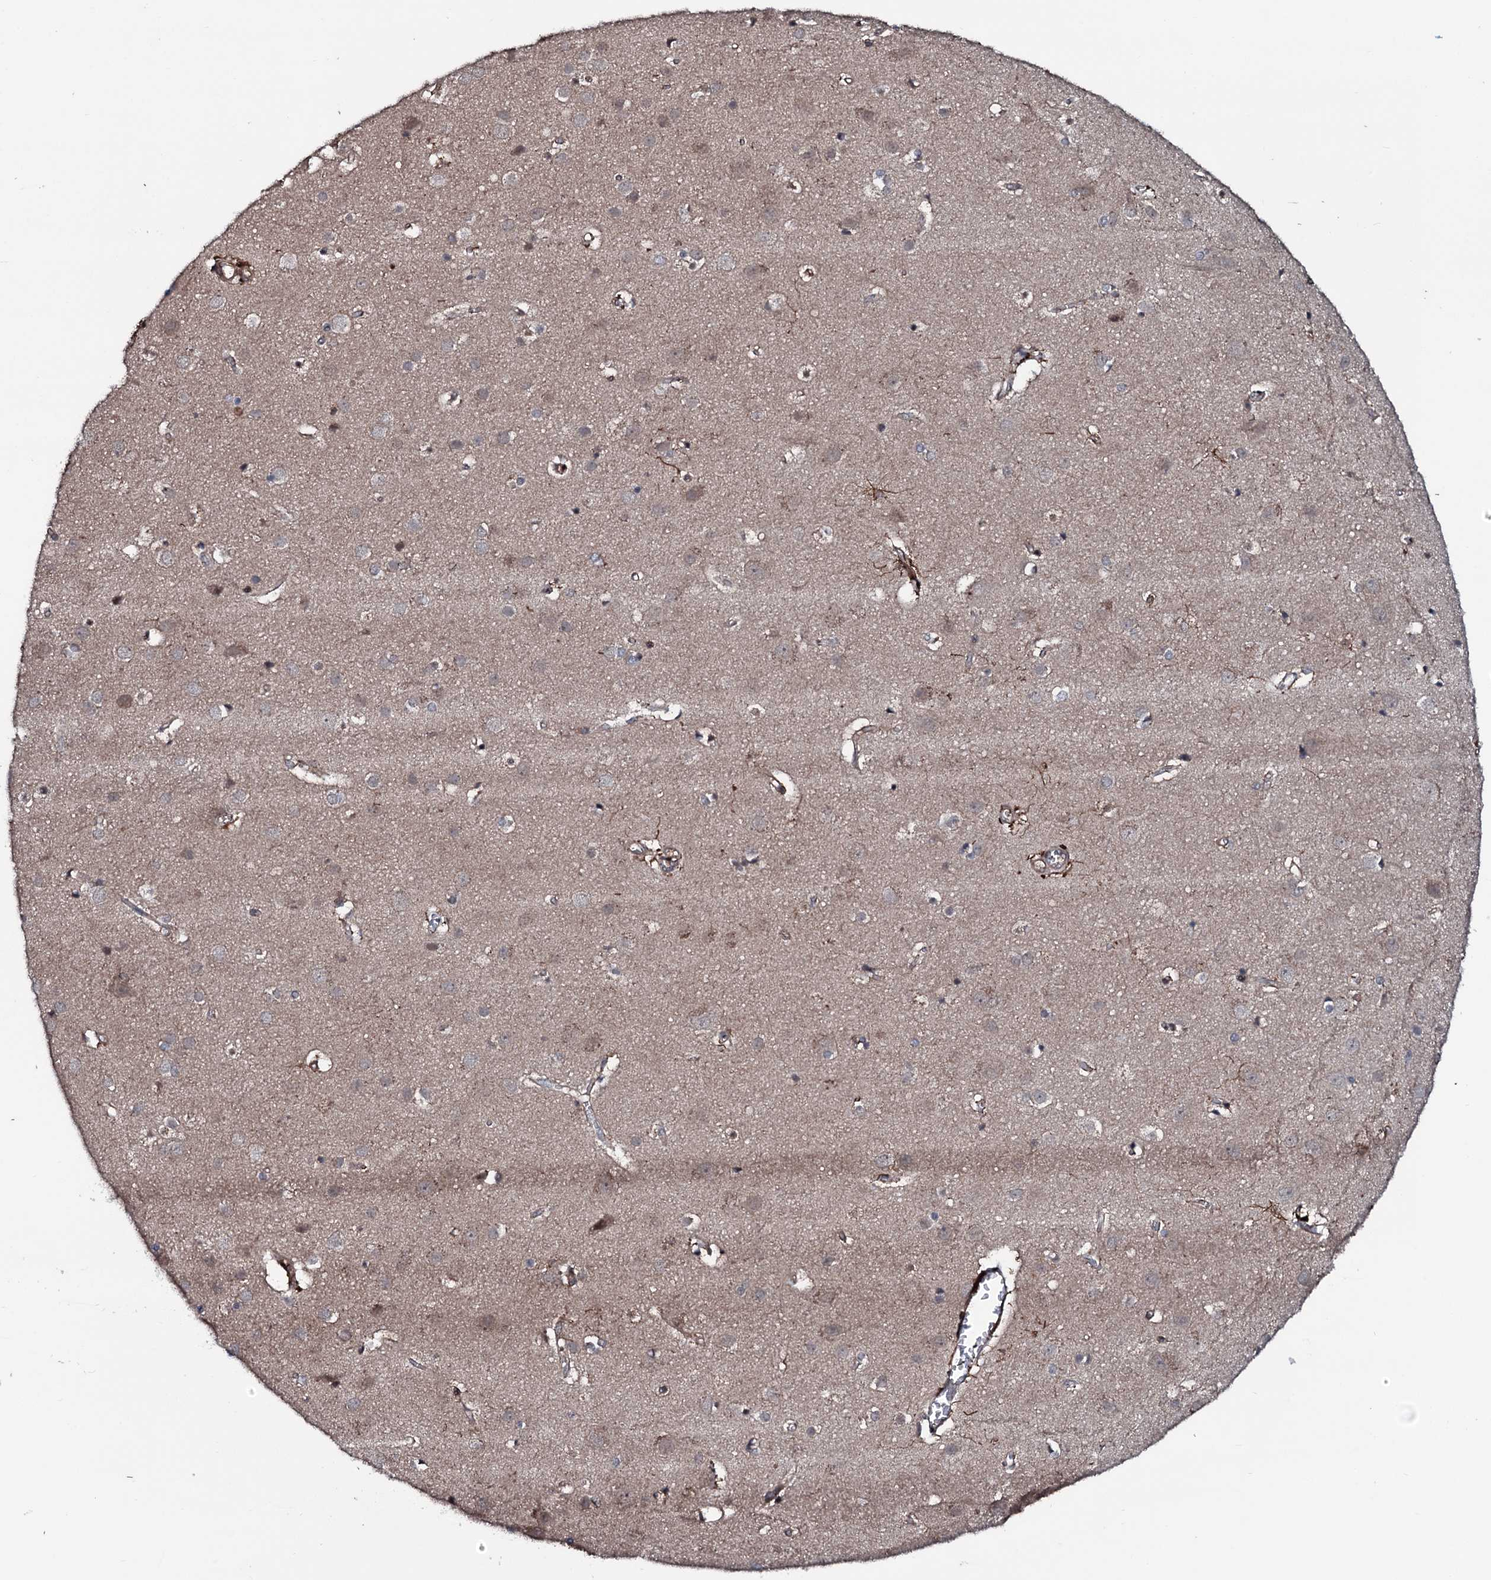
{"staining": {"intensity": "strong", "quantity": "25%-75%", "location": "cytoplasmic/membranous"}, "tissue": "cerebral cortex", "cell_type": "Endothelial cells", "image_type": "normal", "snomed": [{"axis": "morphology", "description": "Normal tissue, NOS"}, {"axis": "topography", "description": "Cerebral cortex"}], "caption": "Immunohistochemical staining of unremarkable cerebral cortex exhibits 25%-75% levels of strong cytoplasmic/membranous protein positivity in approximately 25%-75% of endothelial cells. The protein of interest is stained brown, and the nuclei are stained in blue (DAB IHC with brightfield microscopy, high magnification).", "gene": "OGFOD2", "patient": {"sex": "male", "age": 54}}